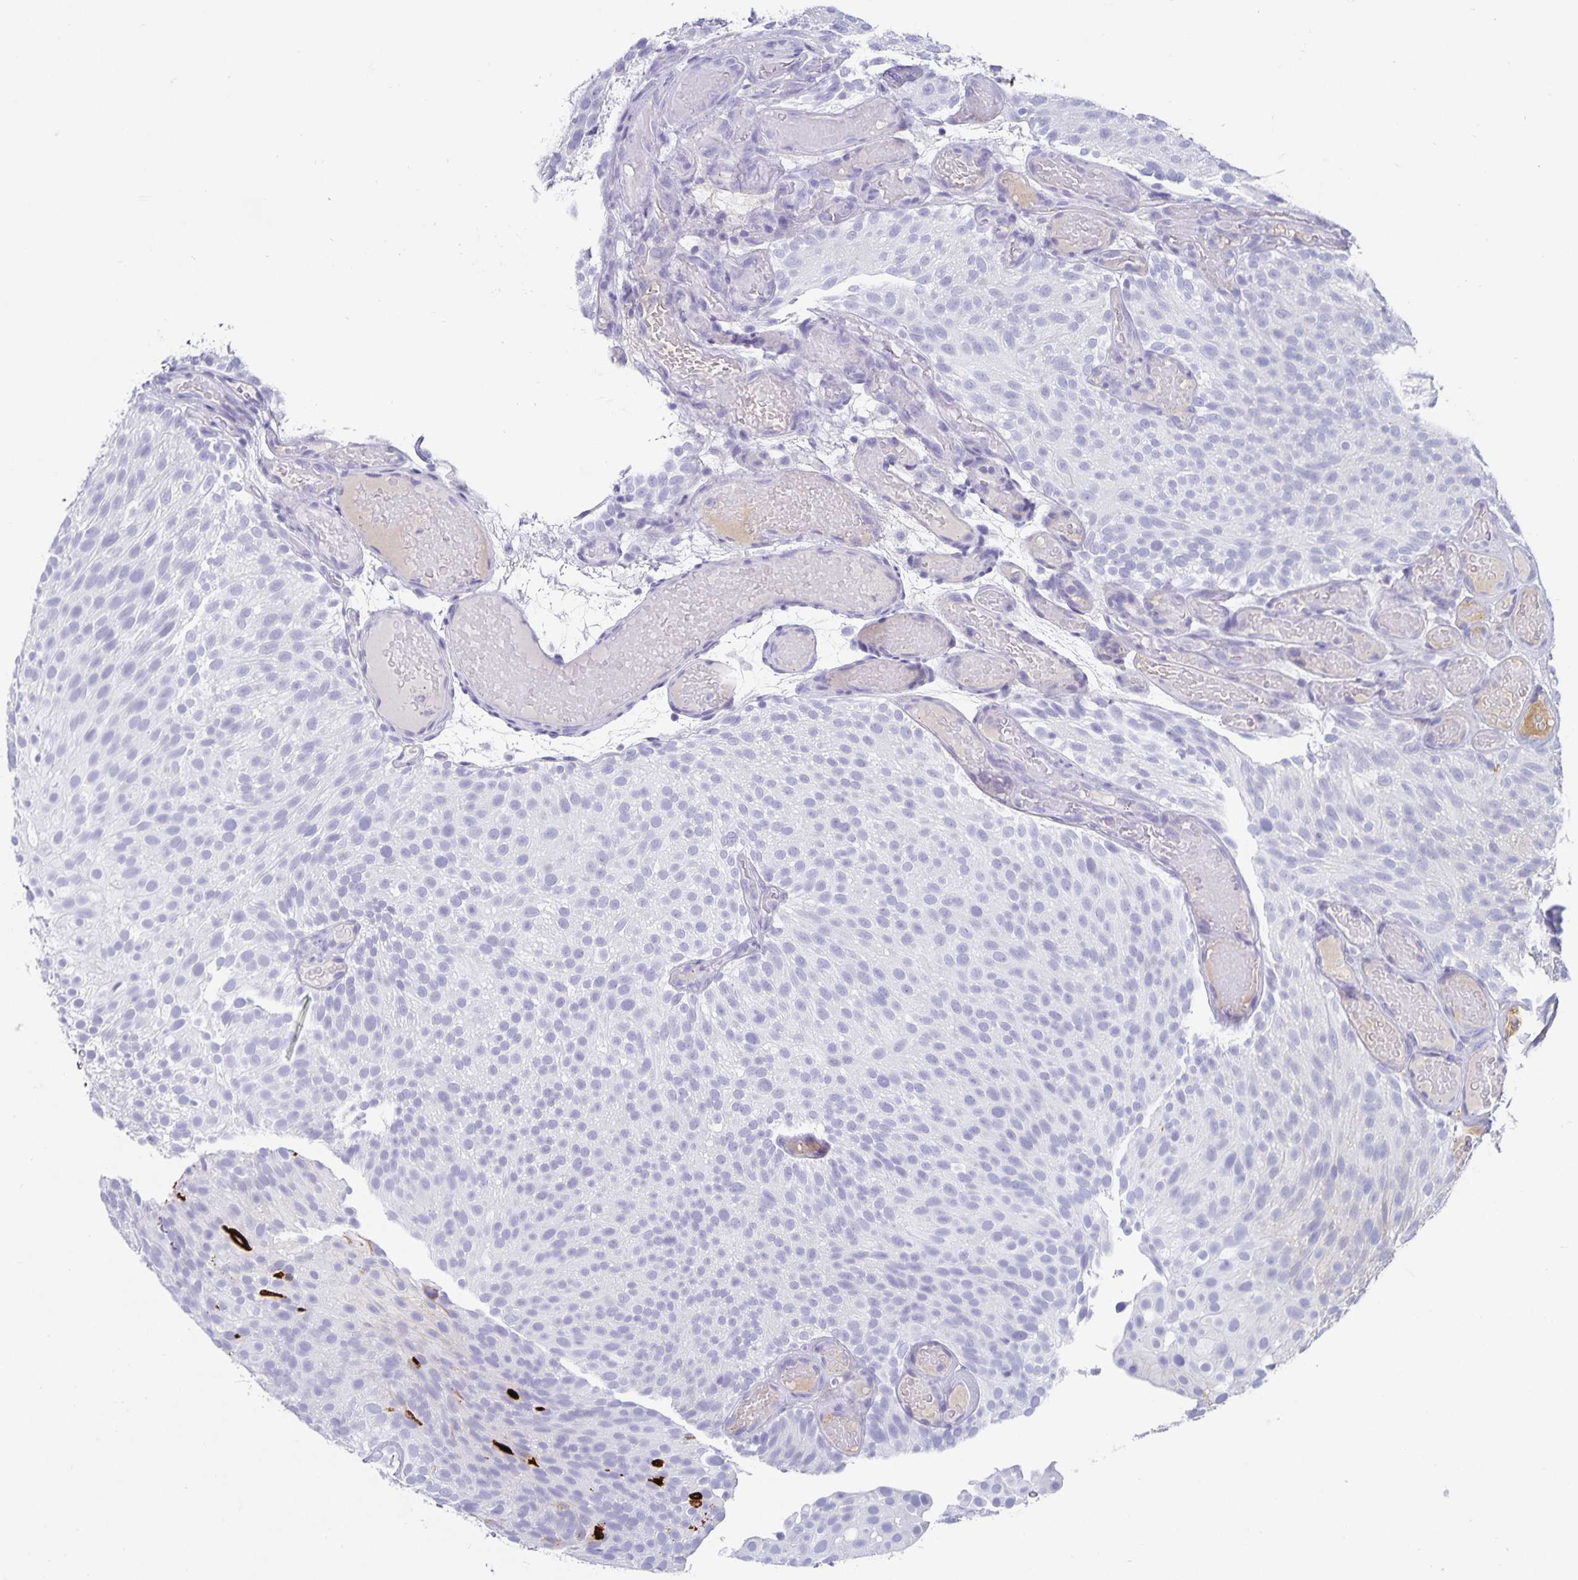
{"staining": {"intensity": "negative", "quantity": "none", "location": "none"}, "tissue": "urothelial cancer", "cell_type": "Tumor cells", "image_type": "cancer", "snomed": [{"axis": "morphology", "description": "Urothelial carcinoma, Low grade"}, {"axis": "topography", "description": "Urinary bladder"}], "caption": "Protein analysis of low-grade urothelial carcinoma shows no significant staining in tumor cells.", "gene": "CHGA", "patient": {"sex": "male", "age": 78}}